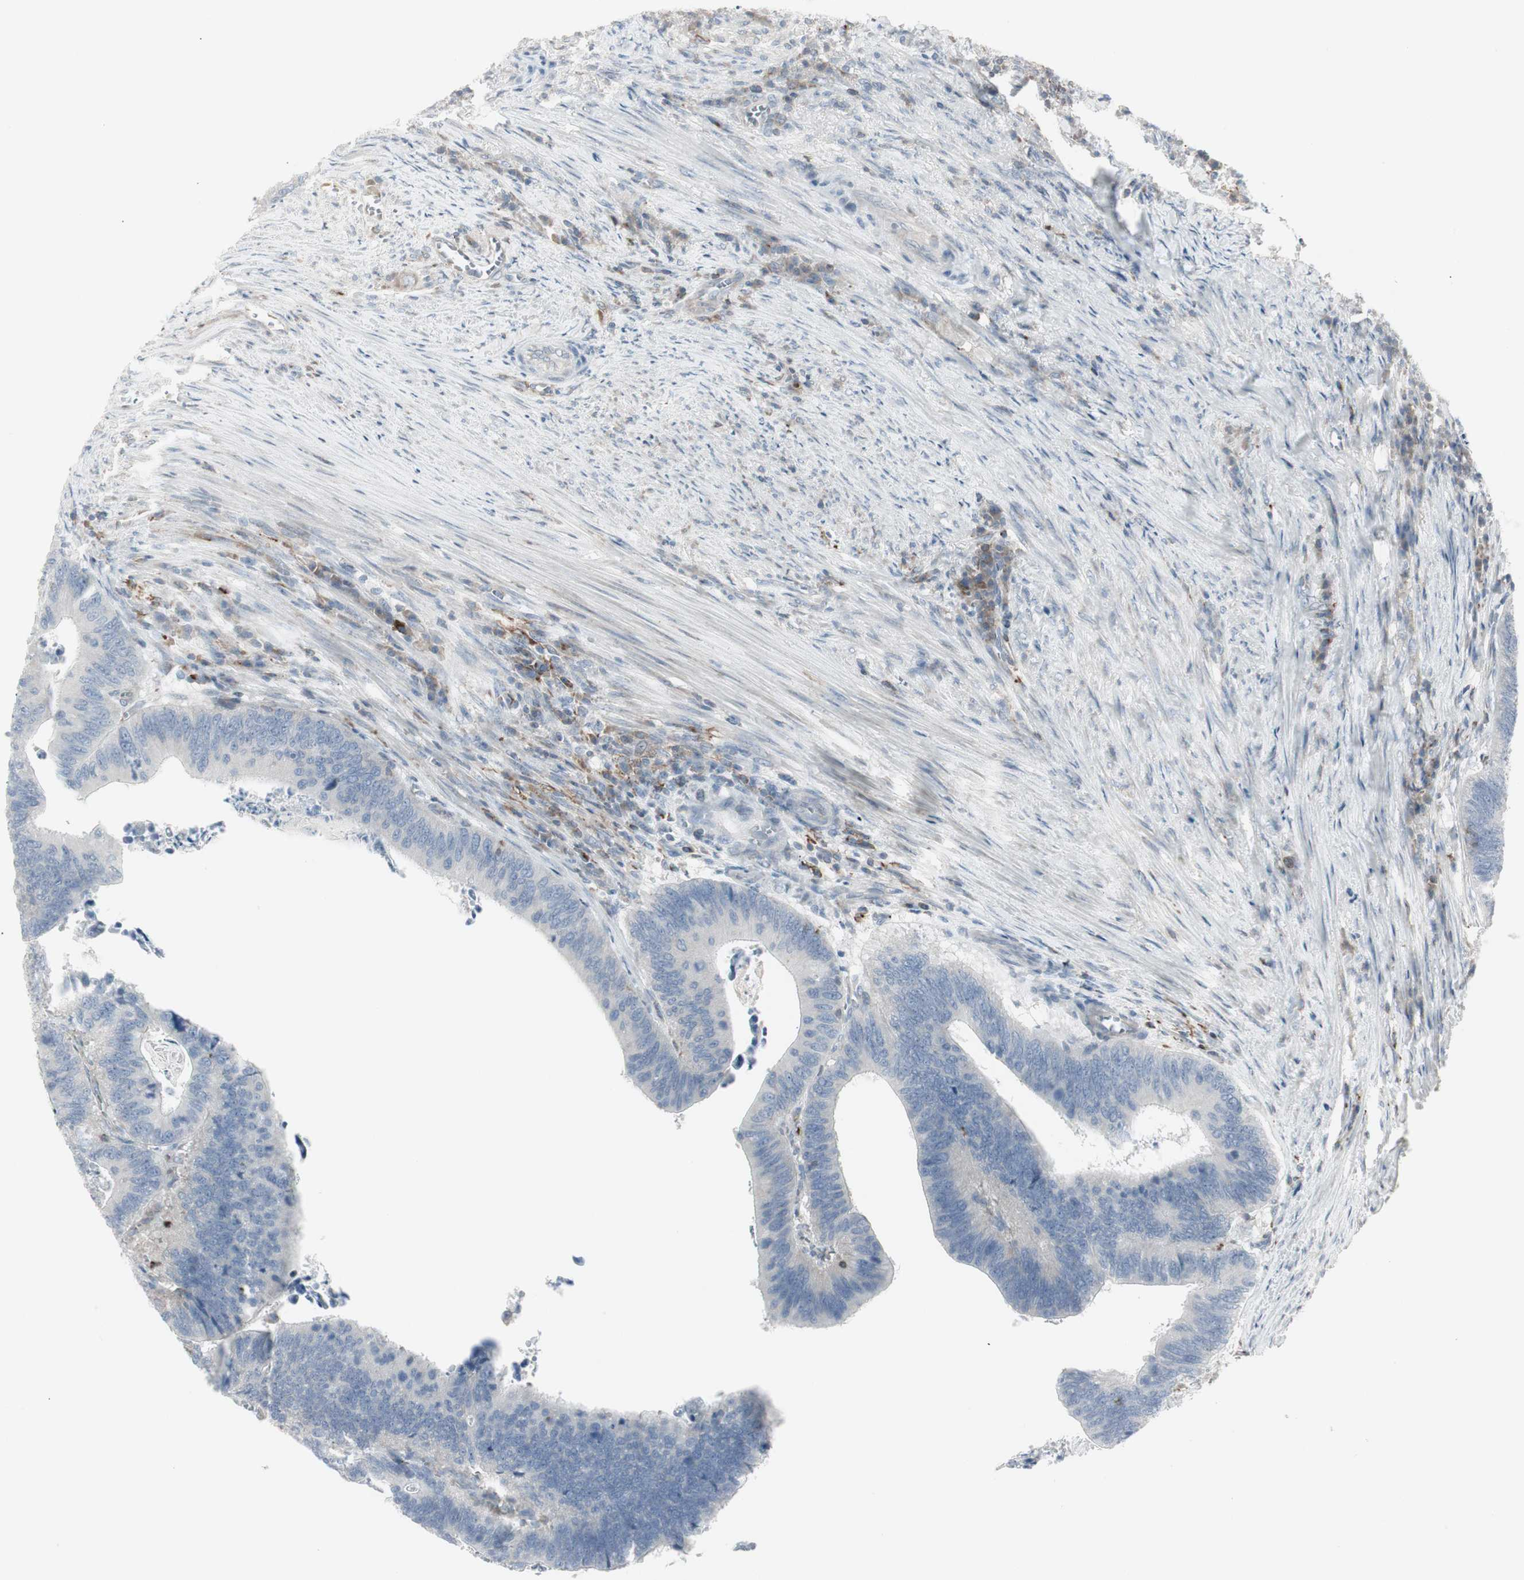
{"staining": {"intensity": "negative", "quantity": "none", "location": "none"}, "tissue": "colorectal cancer", "cell_type": "Tumor cells", "image_type": "cancer", "snomed": [{"axis": "morphology", "description": "Adenocarcinoma, NOS"}, {"axis": "topography", "description": "Colon"}], "caption": "Colorectal cancer (adenocarcinoma) stained for a protein using IHC shows no staining tumor cells.", "gene": "MAP4K4", "patient": {"sex": "male", "age": 72}}